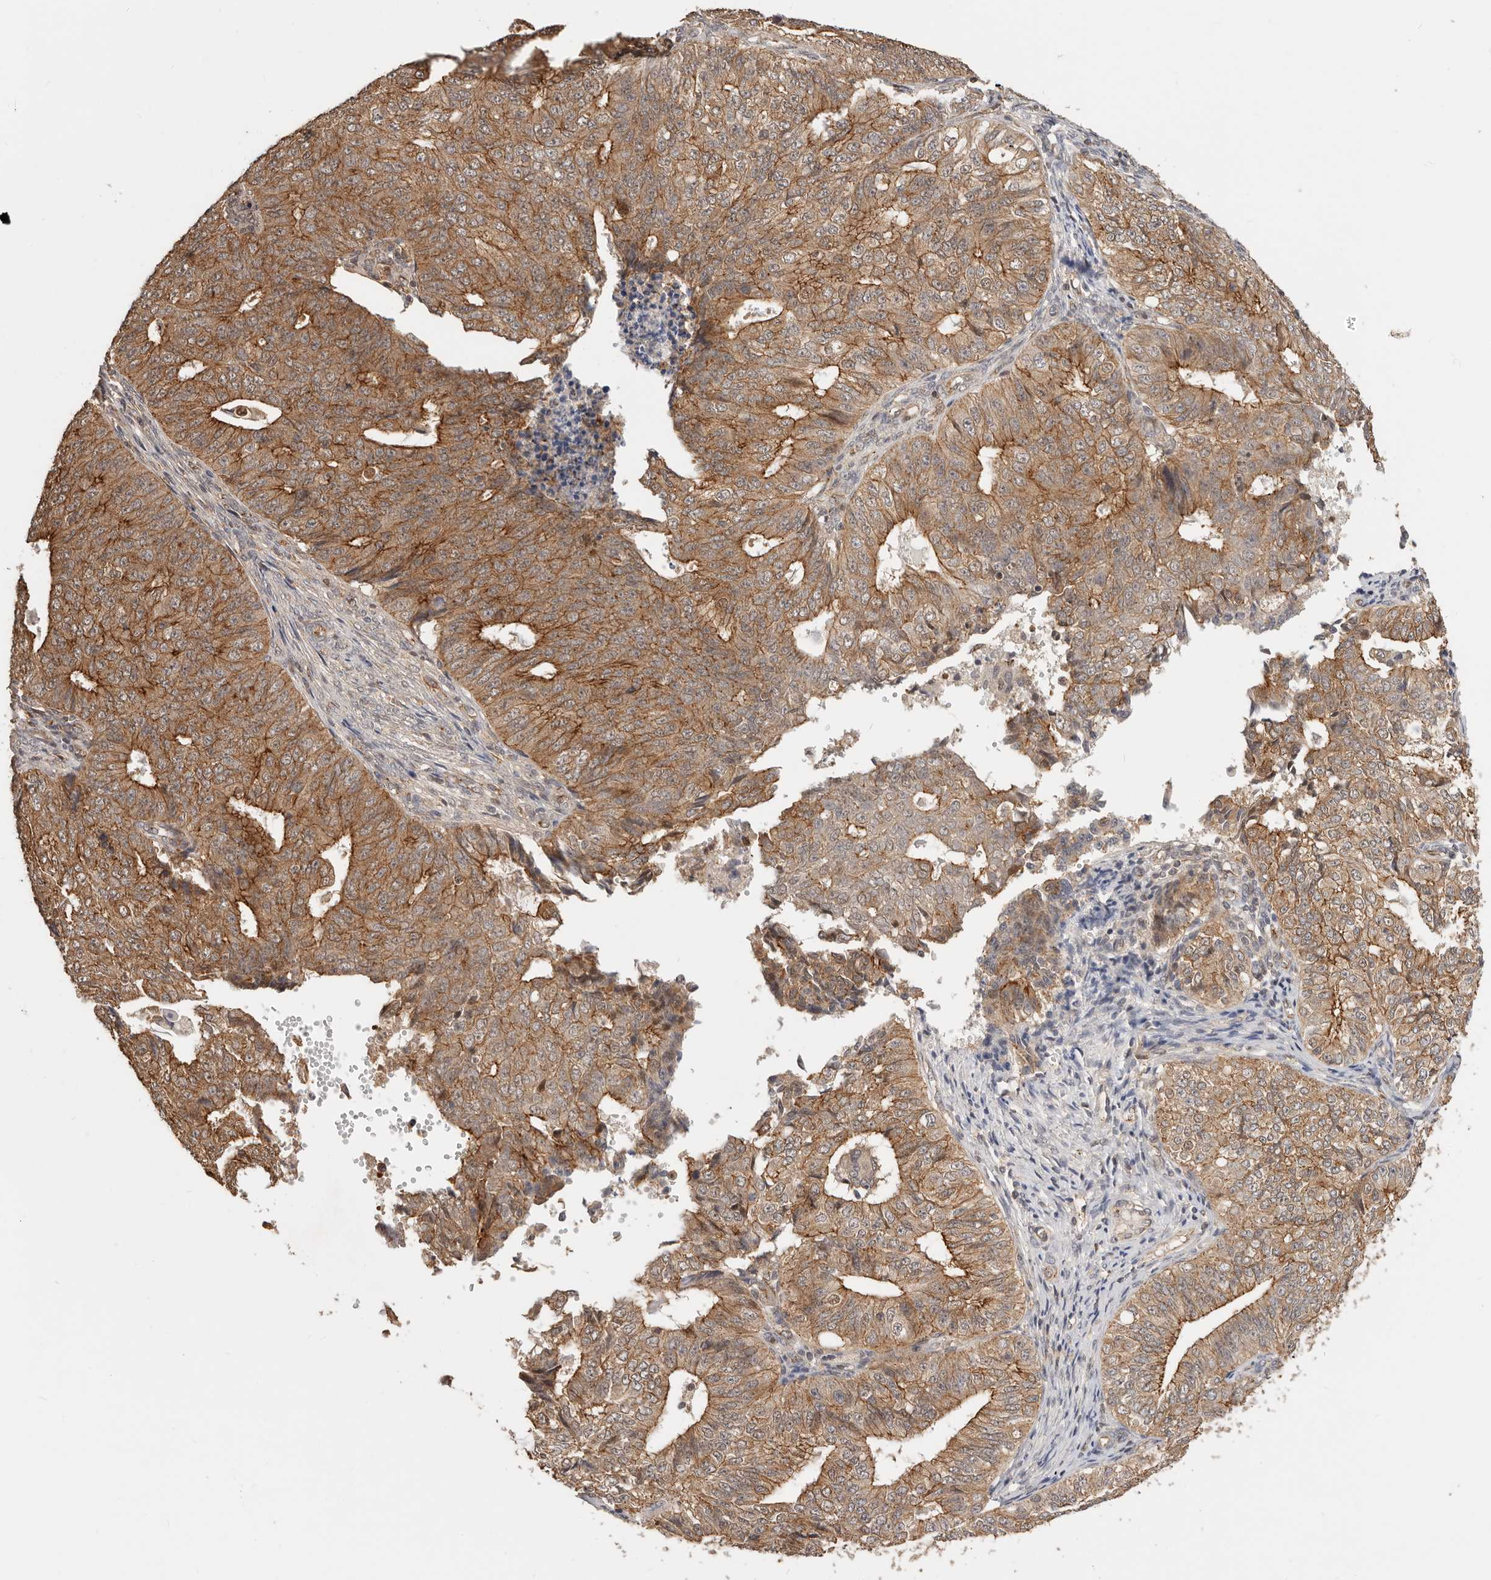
{"staining": {"intensity": "moderate", "quantity": ">75%", "location": "cytoplasmic/membranous"}, "tissue": "endometrial cancer", "cell_type": "Tumor cells", "image_type": "cancer", "snomed": [{"axis": "morphology", "description": "Adenocarcinoma, NOS"}, {"axis": "topography", "description": "Endometrium"}], "caption": "Protein analysis of endometrial adenocarcinoma tissue reveals moderate cytoplasmic/membranous staining in about >75% of tumor cells. (brown staining indicates protein expression, while blue staining denotes nuclei).", "gene": "AFDN", "patient": {"sex": "female", "age": 32}}